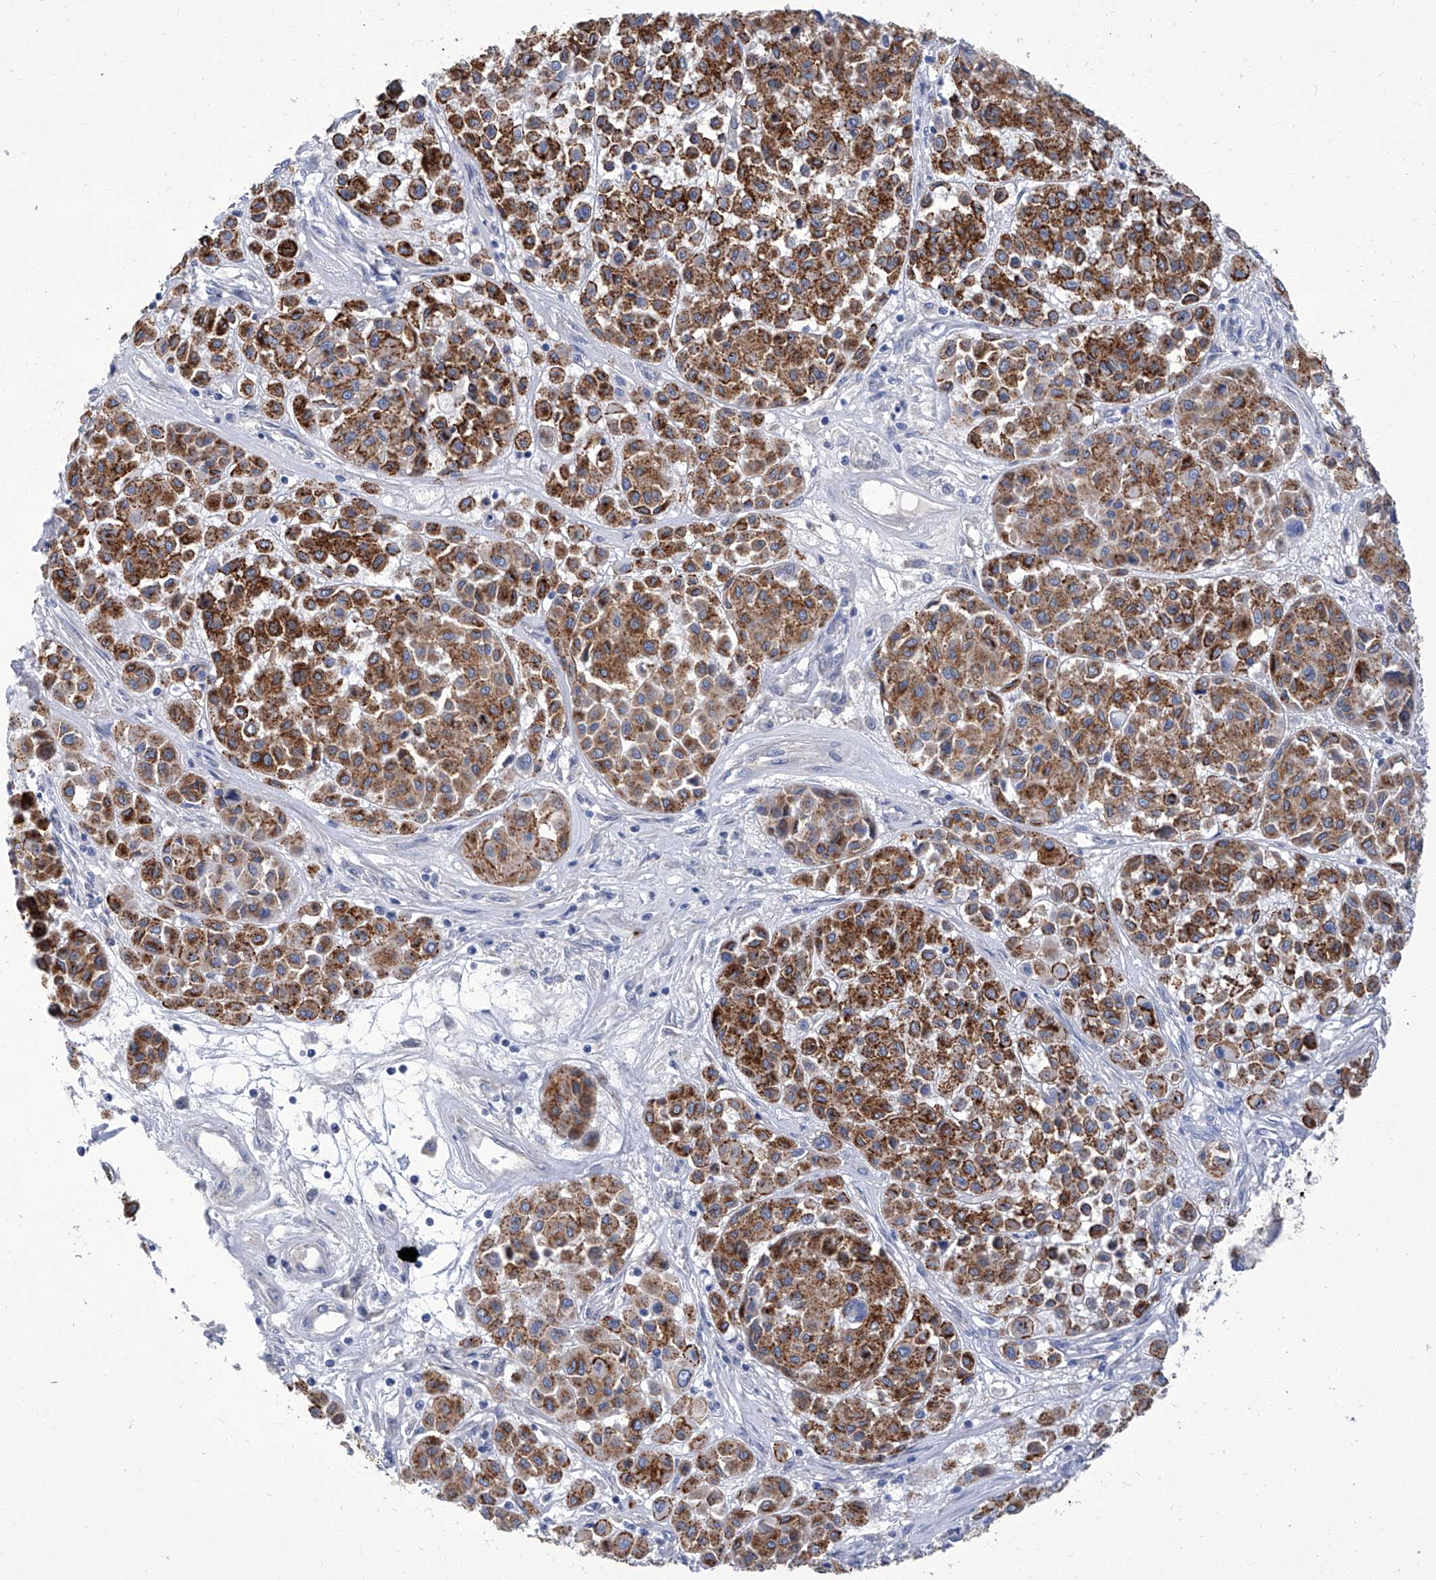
{"staining": {"intensity": "moderate", "quantity": ">75%", "location": "cytoplasmic/membranous"}, "tissue": "melanoma", "cell_type": "Tumor cells", "image_type": "cancer", "snomed": [{"axis": "morphology", "description": "Malignant melanoma, Metastatic site"}, {"axis": "topography", "description": "Soft tissue"}], "caption": "High-power microscopy captured an IHC image of melanoma, revealing moderate cytoplasmic/membranous expression in about >75% of tumor cells.", "gene": "PARD3", "patient": {"sex": "male", "age": 41}}